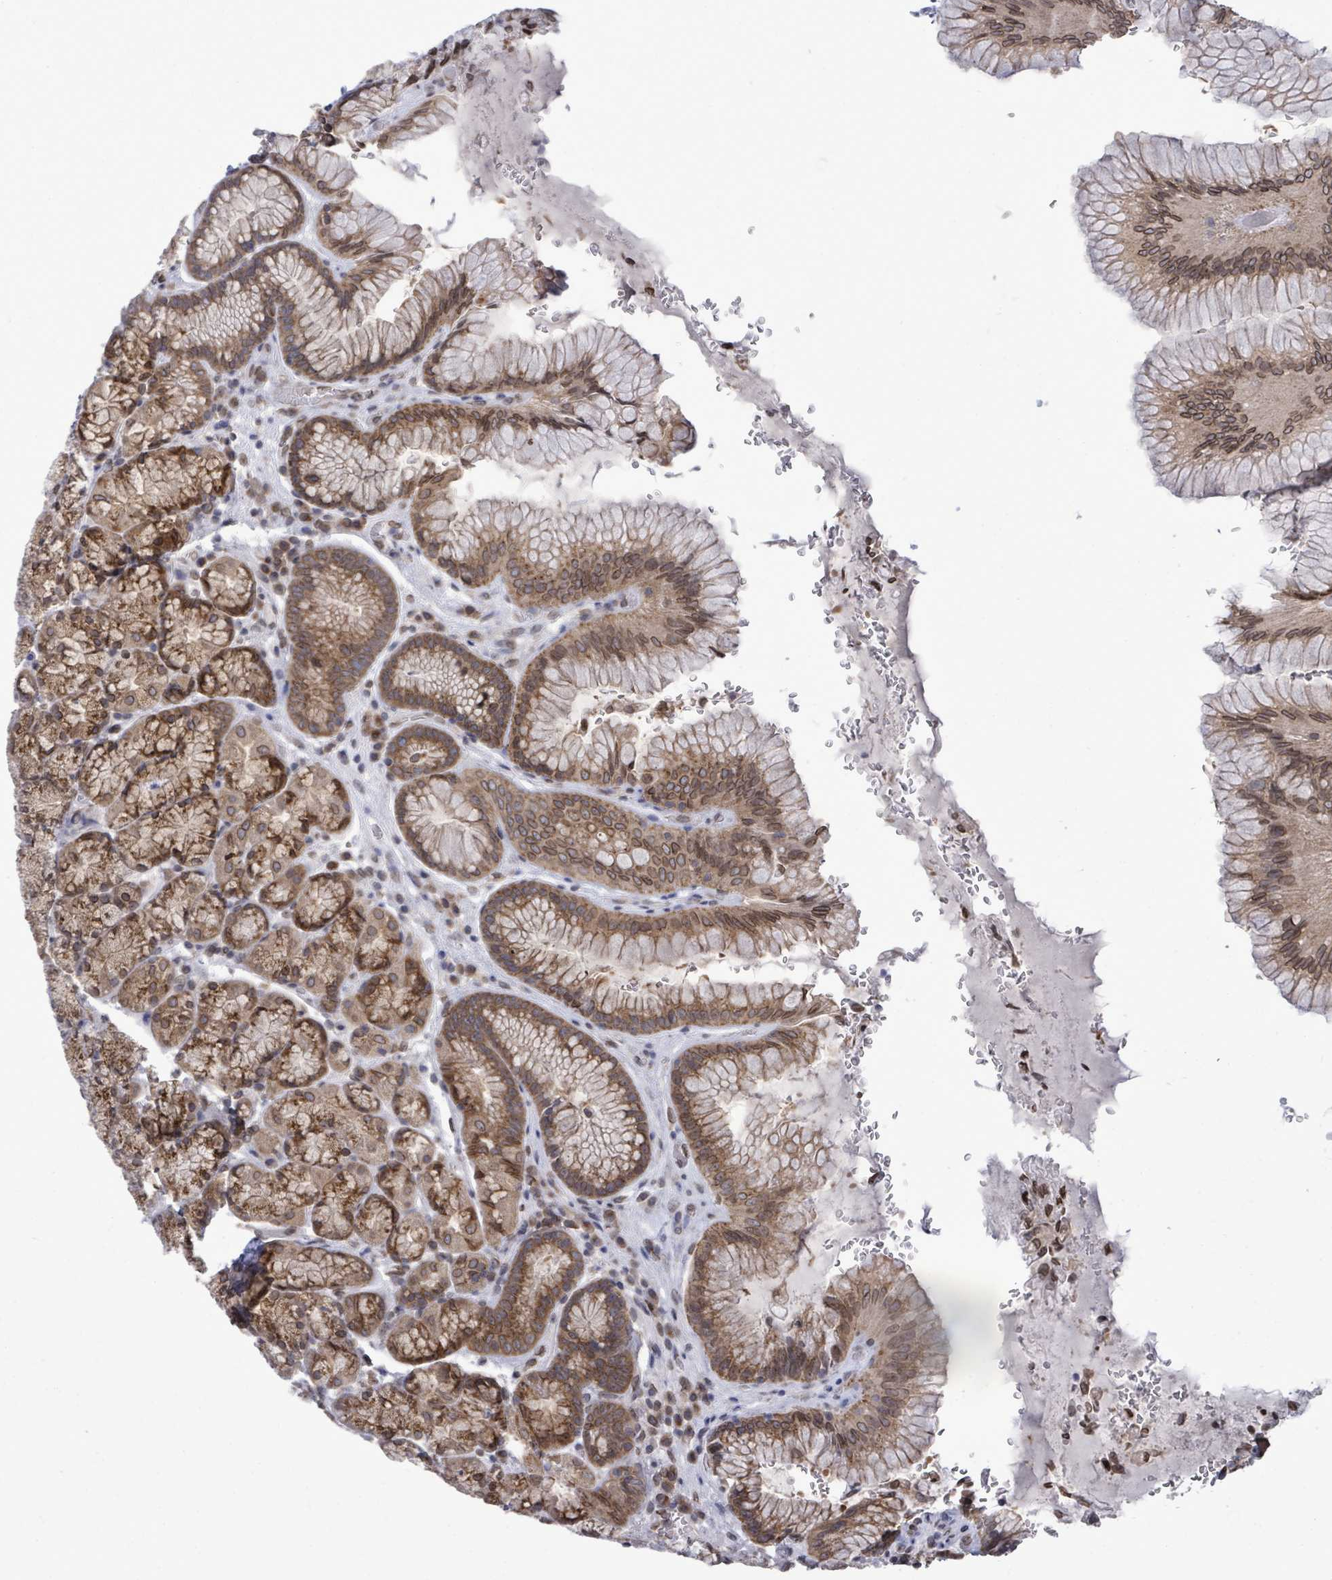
{"staining": {"intensity": "moderate", "quantity": ">75%", "location": "cytoplasmic/membranous,nuclear"}, "tissue": "stomach", "cell_type": "Glandular cells", "image_type": "normal", "snomed": [{"axis": "morphology", "description": "Normal tissue, NOS"}, {"axis": "topography", "description": "Stomach"}], "caption": "Protein analysis of unremarkable stomach displays moderate cytoplasmic/membranous,nuclear staining in about >75% of glandular cells.", "gene": "ARFGAP1", "patient": {"sex": "male", "age": 63}}